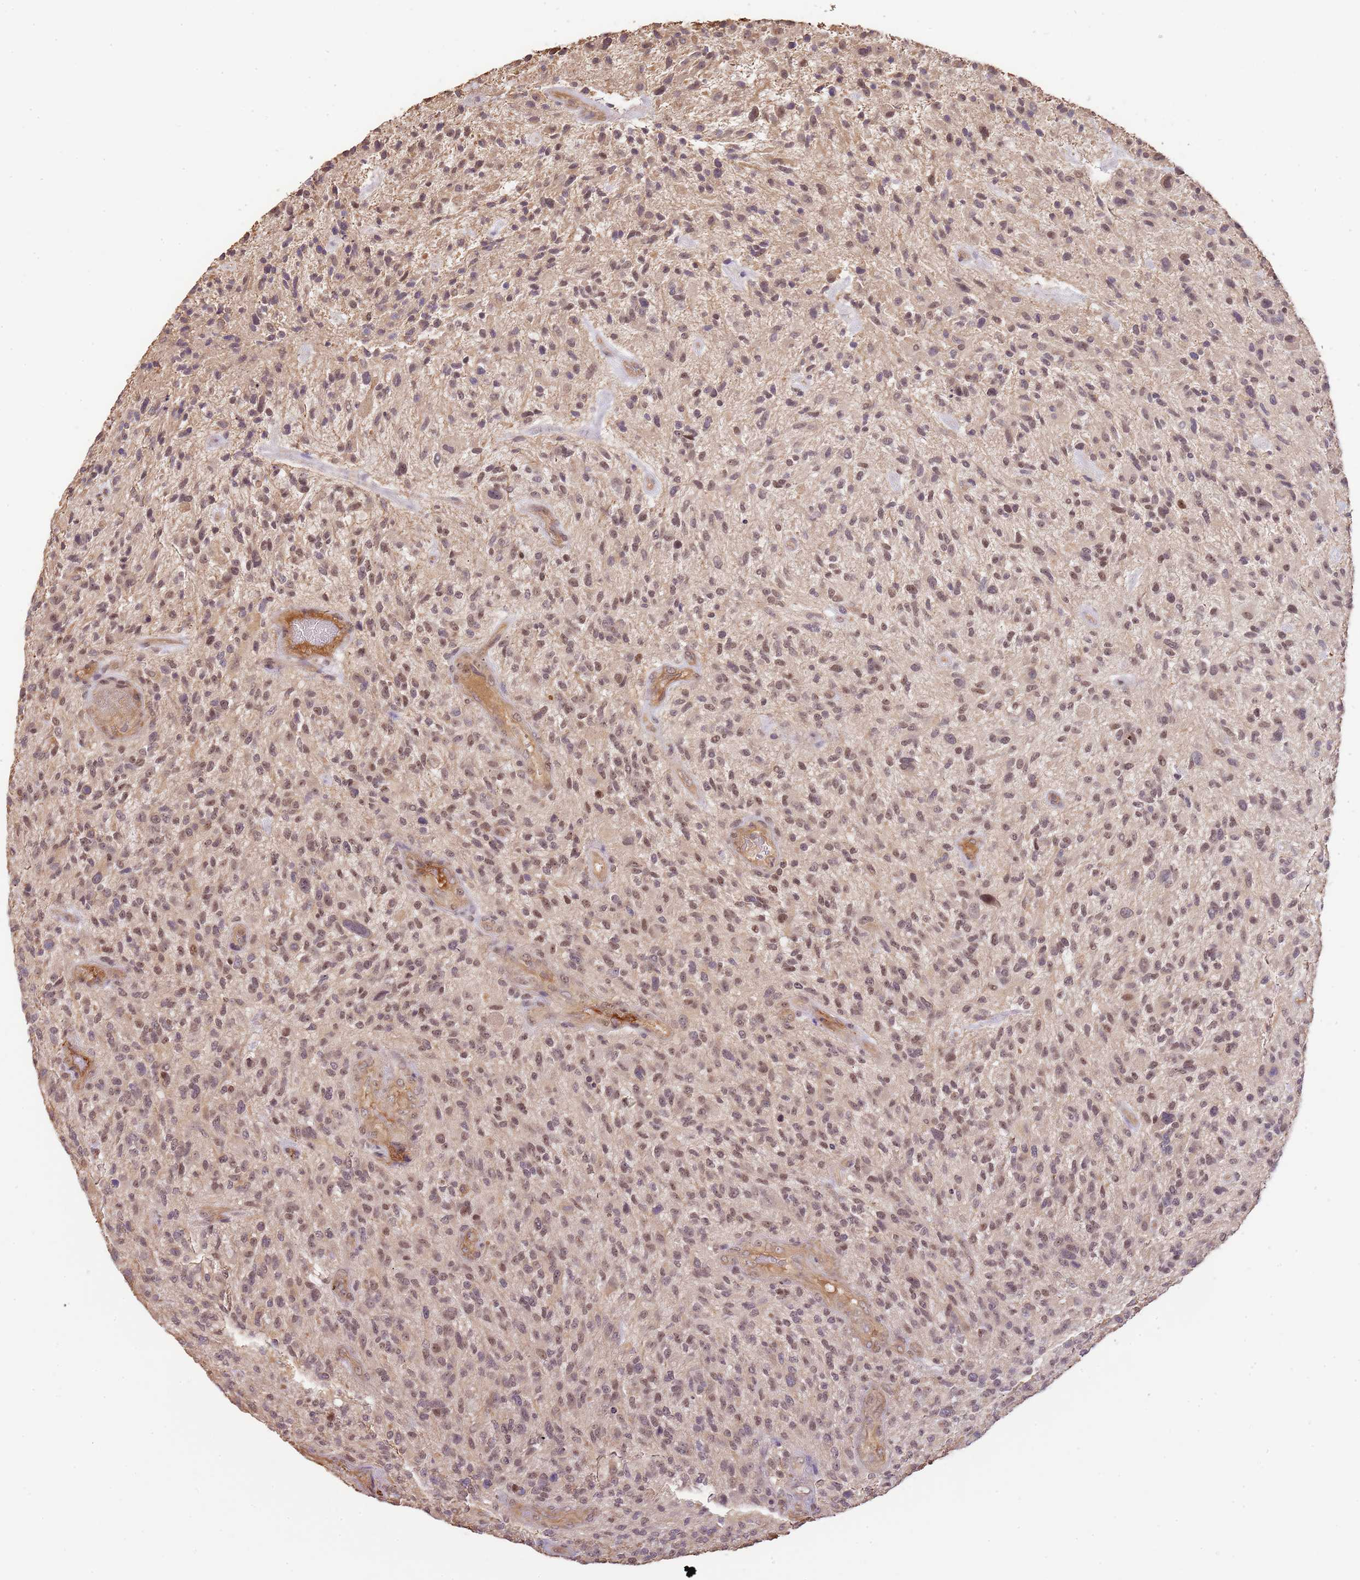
{"staining": {"intensity": "moderate", "quantity": "25%-75%", "location": "nuclear"}, "tissue": "glioma", "cell_type": "Tumor cells", "image_type": "cancer", "snomed": [{"axis": "morphology", "description": "Glioma, malignant, High grade"}, {"axis": "topography", "description": "Brain"}], "caption": "Immunohistochemistry (IHC) micrograph of neoplastic tissue: malignant high-grade glioma stained using immunohistochemistry (IHC) exhibits medium levels of moderate protein expression localized specifically in the nuclear of tumor cells, appearing as a nuclear brown color.", "gene": "SURF2", "patient": {"sex": "male", "age": 47}}